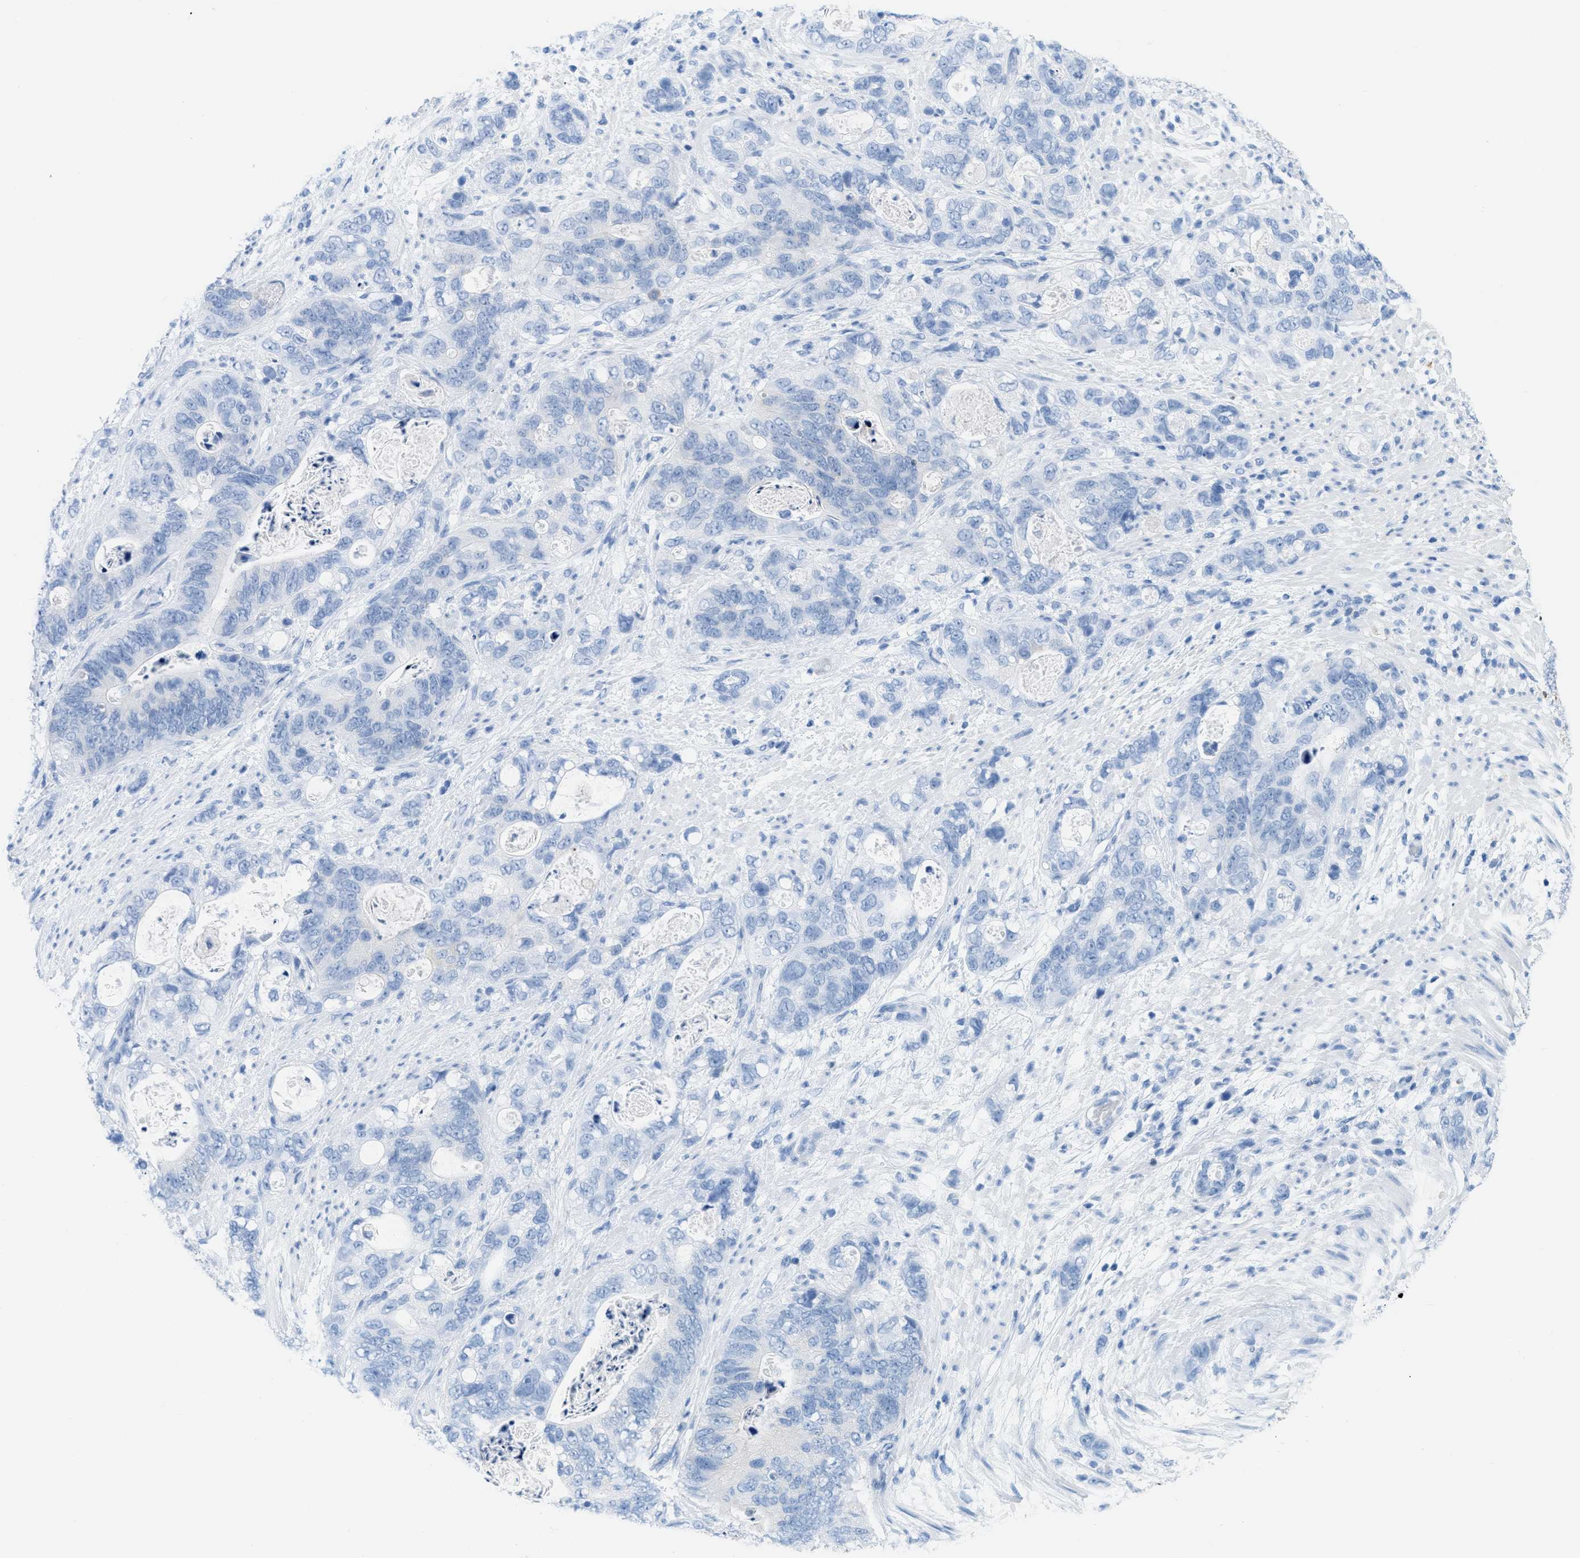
{"staining": {"intensity": "negative", "quantity": "none", "location": "none"}, "tissue": "stomach cancer", "cell_type": "Tumor cells", "image_type": "cancer", "snomed": [{"axis": "morphology", "description": "Normal tissue, NOS"}, {"axis": "morphology", "description": "Adenocarcinoma, NOS"}, {"axis": "topography", "description": "Stomach"}], "caption": "A high-resolution histopathology image shows immunohistochemistry (IHC) staining of stomach cancer (adenocarcinoma), which exhibits no significant expression in tumor cells.", "gene": "ASGR1", "patient": {"sex": "female", "age": 89}}